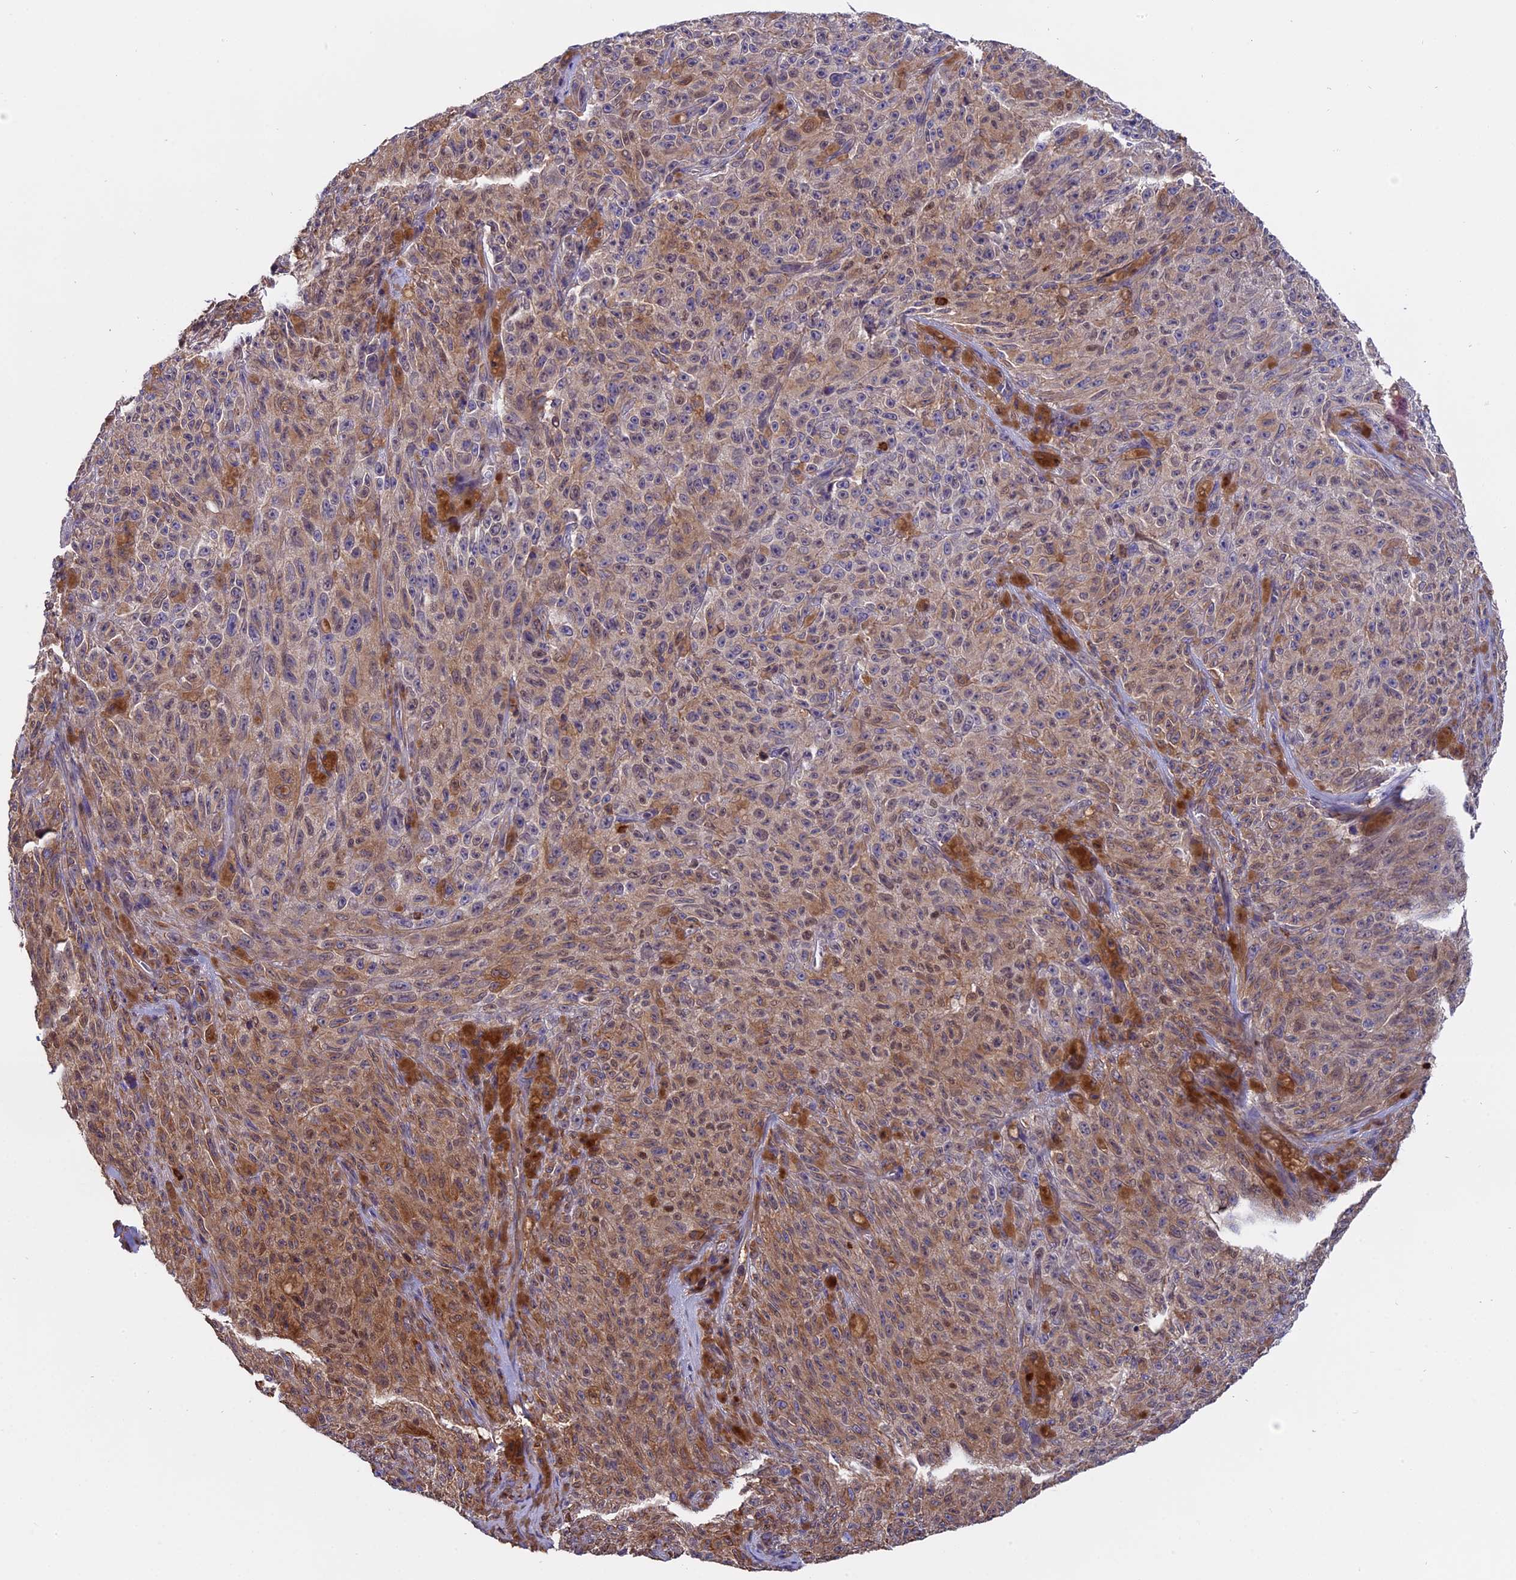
{"staining": {"intensity": "moderate", "quantity": "25%-75%", "location": "cytoplasmic/membranous"}, "tissue": "melanoma", "cell_type": "Tumor cells", "image_type": "cancer", "snomed": [{"axis": "morphology", "description": "Malignant melanoma, NOS"}, {"axis": "topography", "description": "Skin"}], "caption": "This histopathology image reveals immunohistochemistry (IHC) staining of malignant melanoma, with medium moderate cytoplasmic/membranous positivity in about 25%-75% of tumor cells.", "gene": "FAM118B", "patient": {"sex": "female", "age": 82}}